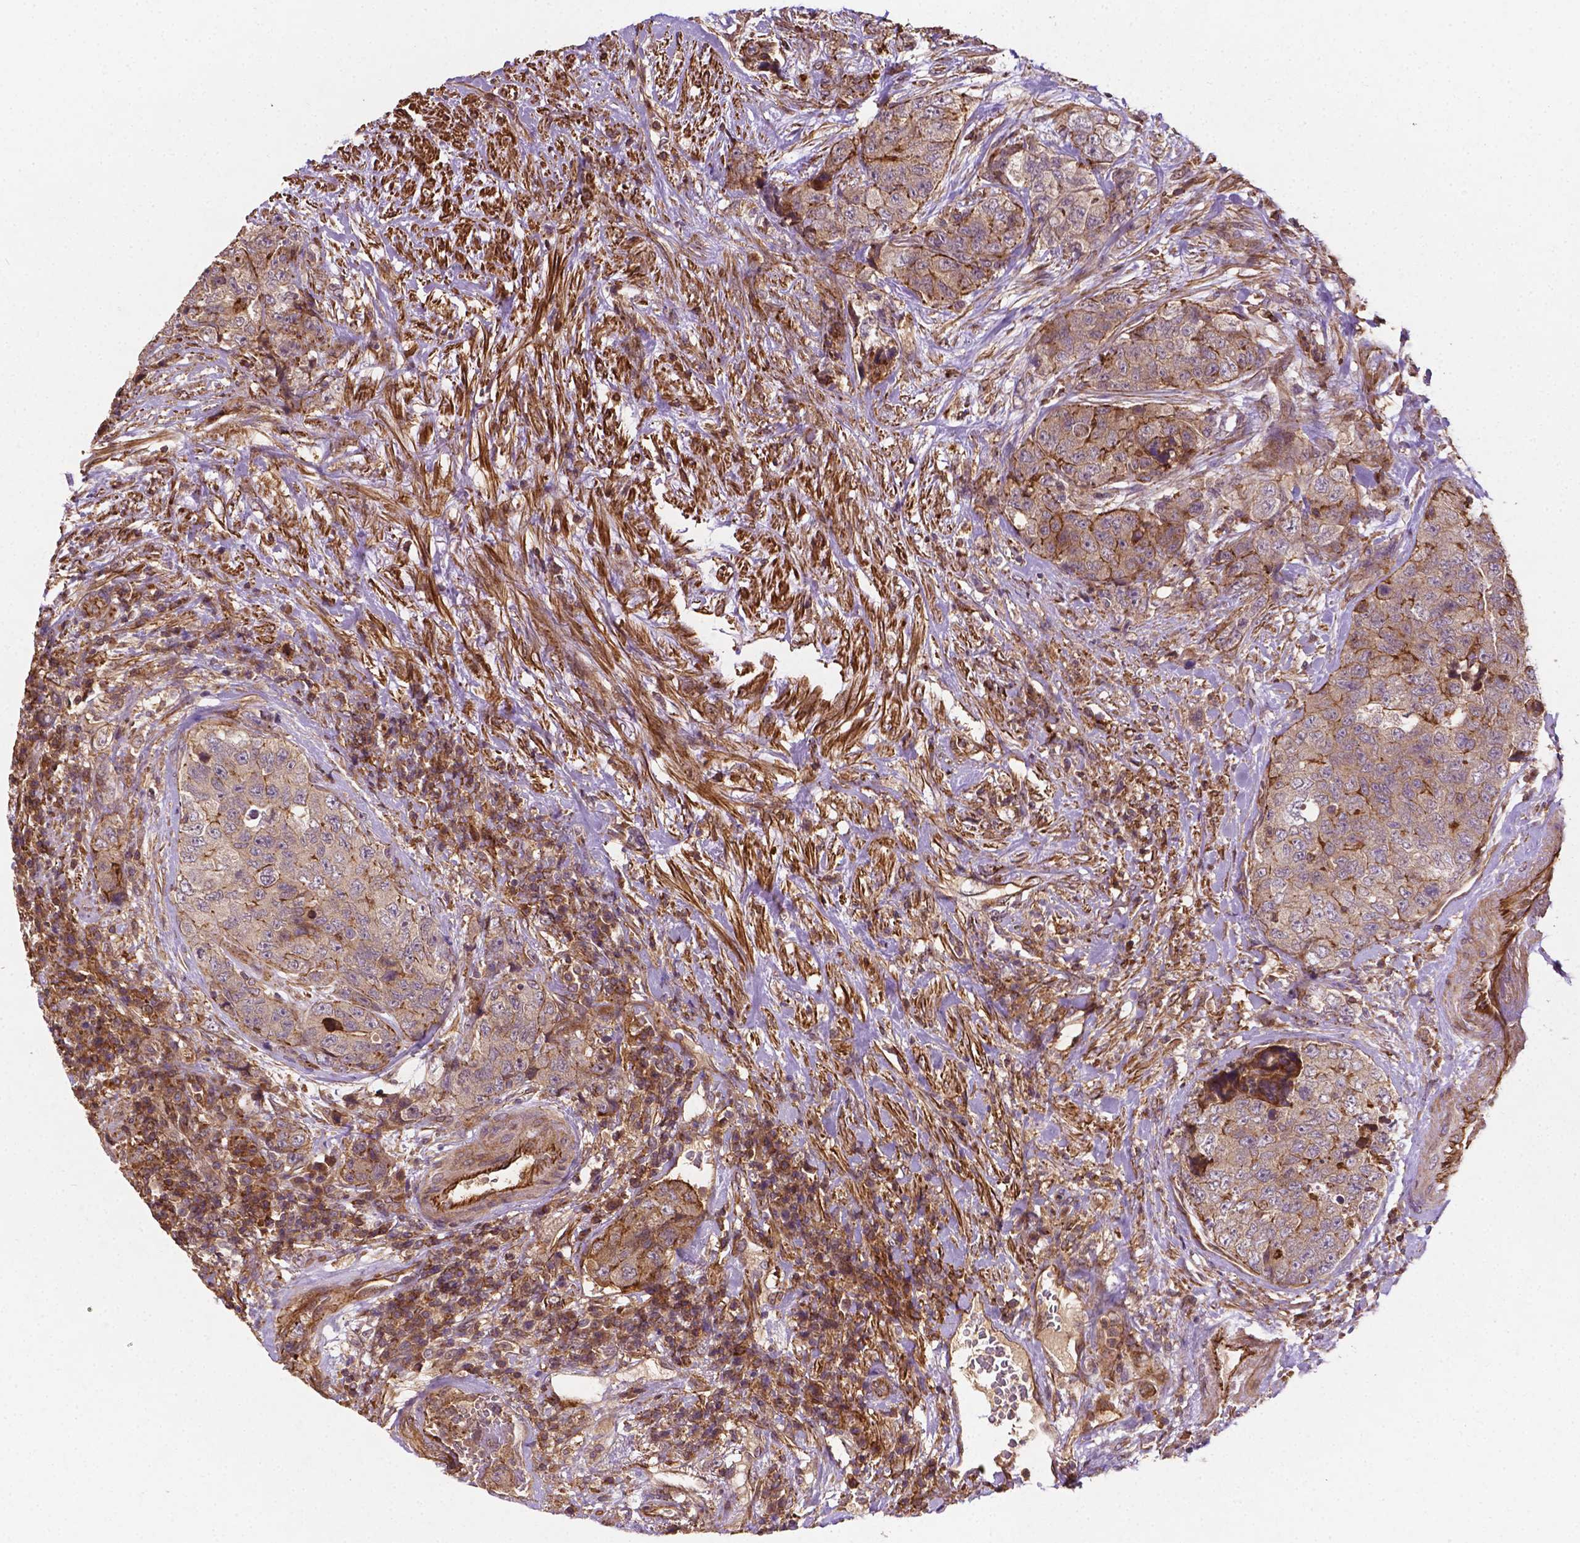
{"staining": {"intensity": "moderate", "quantity": ">75%", "location": "cytoplasmic/membranous"}, "tissue": "urothelial cancer", "cell_type": "Tumor cells", "image_type": "cancer", "snomed": [{"axis": "morphology", "description": "Urothelial carcinoma, High grade"}, {"axis": "topography", "description": "Urinary bladder"}], "caption": "Immunohistochemistry (IHC) photomicrograph of urothelial cancer stained for a protein (brown), which shows medium levels of moderate cytoplasmic/membranous expression in about >75% of tumor cells.", "gene": "ZMYND19", "patient": {"sex": "female", "age": 78}}